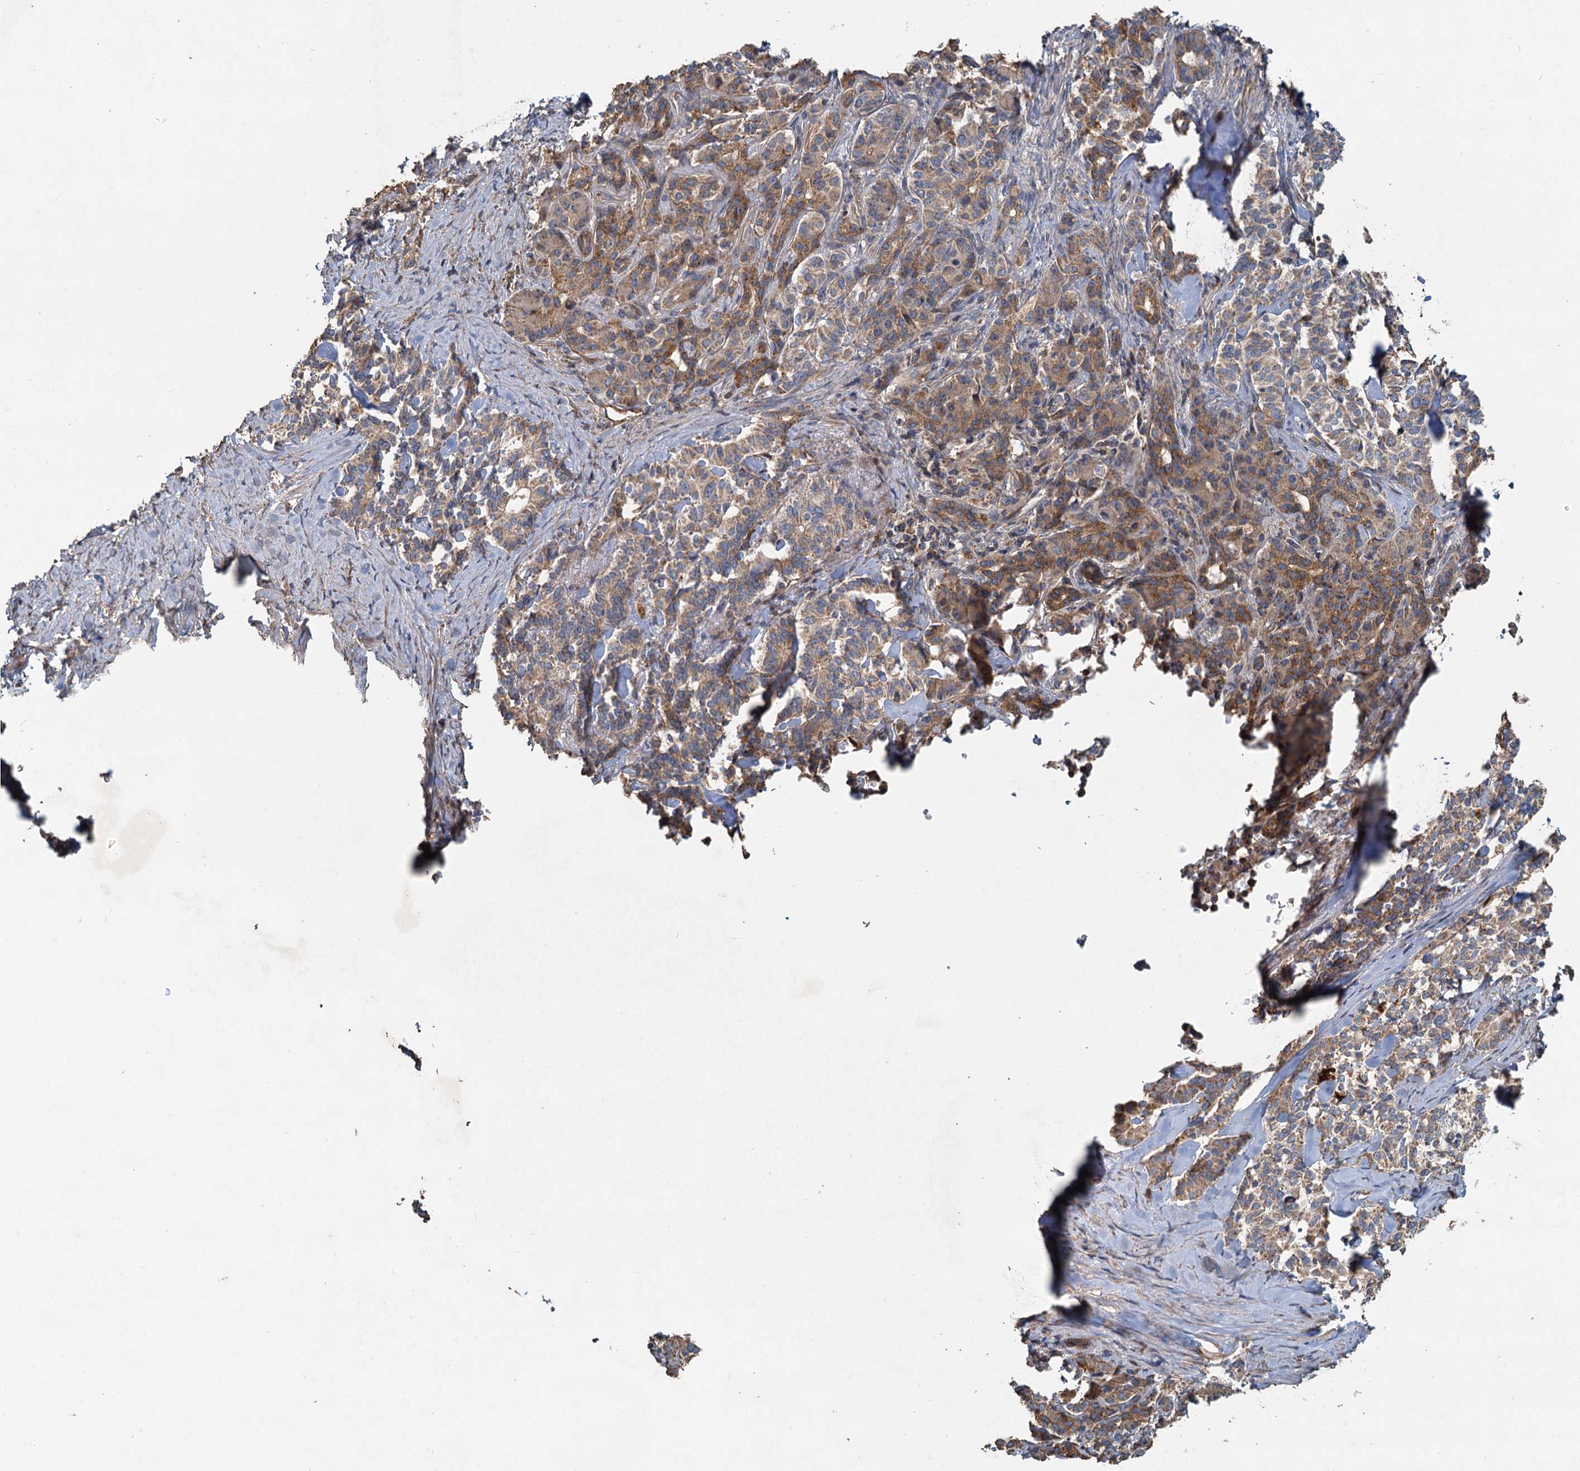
{"staining": {"intensity": "moderate", "quantity": ">75%", "location": "cytoplasmic/membranous"}, "tissue": "pancreatic cancer", "cell_type": "Tumor cells", "image_type": "cancer", "snomed": [{"axis": "morphology", "description": "Adenocarcinoma, NOS"}, {"axis": "topography", "description": "Pancreas"}], "caption": "Immunohistochemistry image of neoplastic tissue: pancreatic cancer (adenocarcinoma) stained using immunohistochemistry demonstrates medium levels of moderate protein expression localized specifically in the cytoplasmic/membranous of tumor cells, appearing as a cytoplasmic/membranous brown color.", "gene": "SDS", "patient": {"sex": "female", "age": 74}}